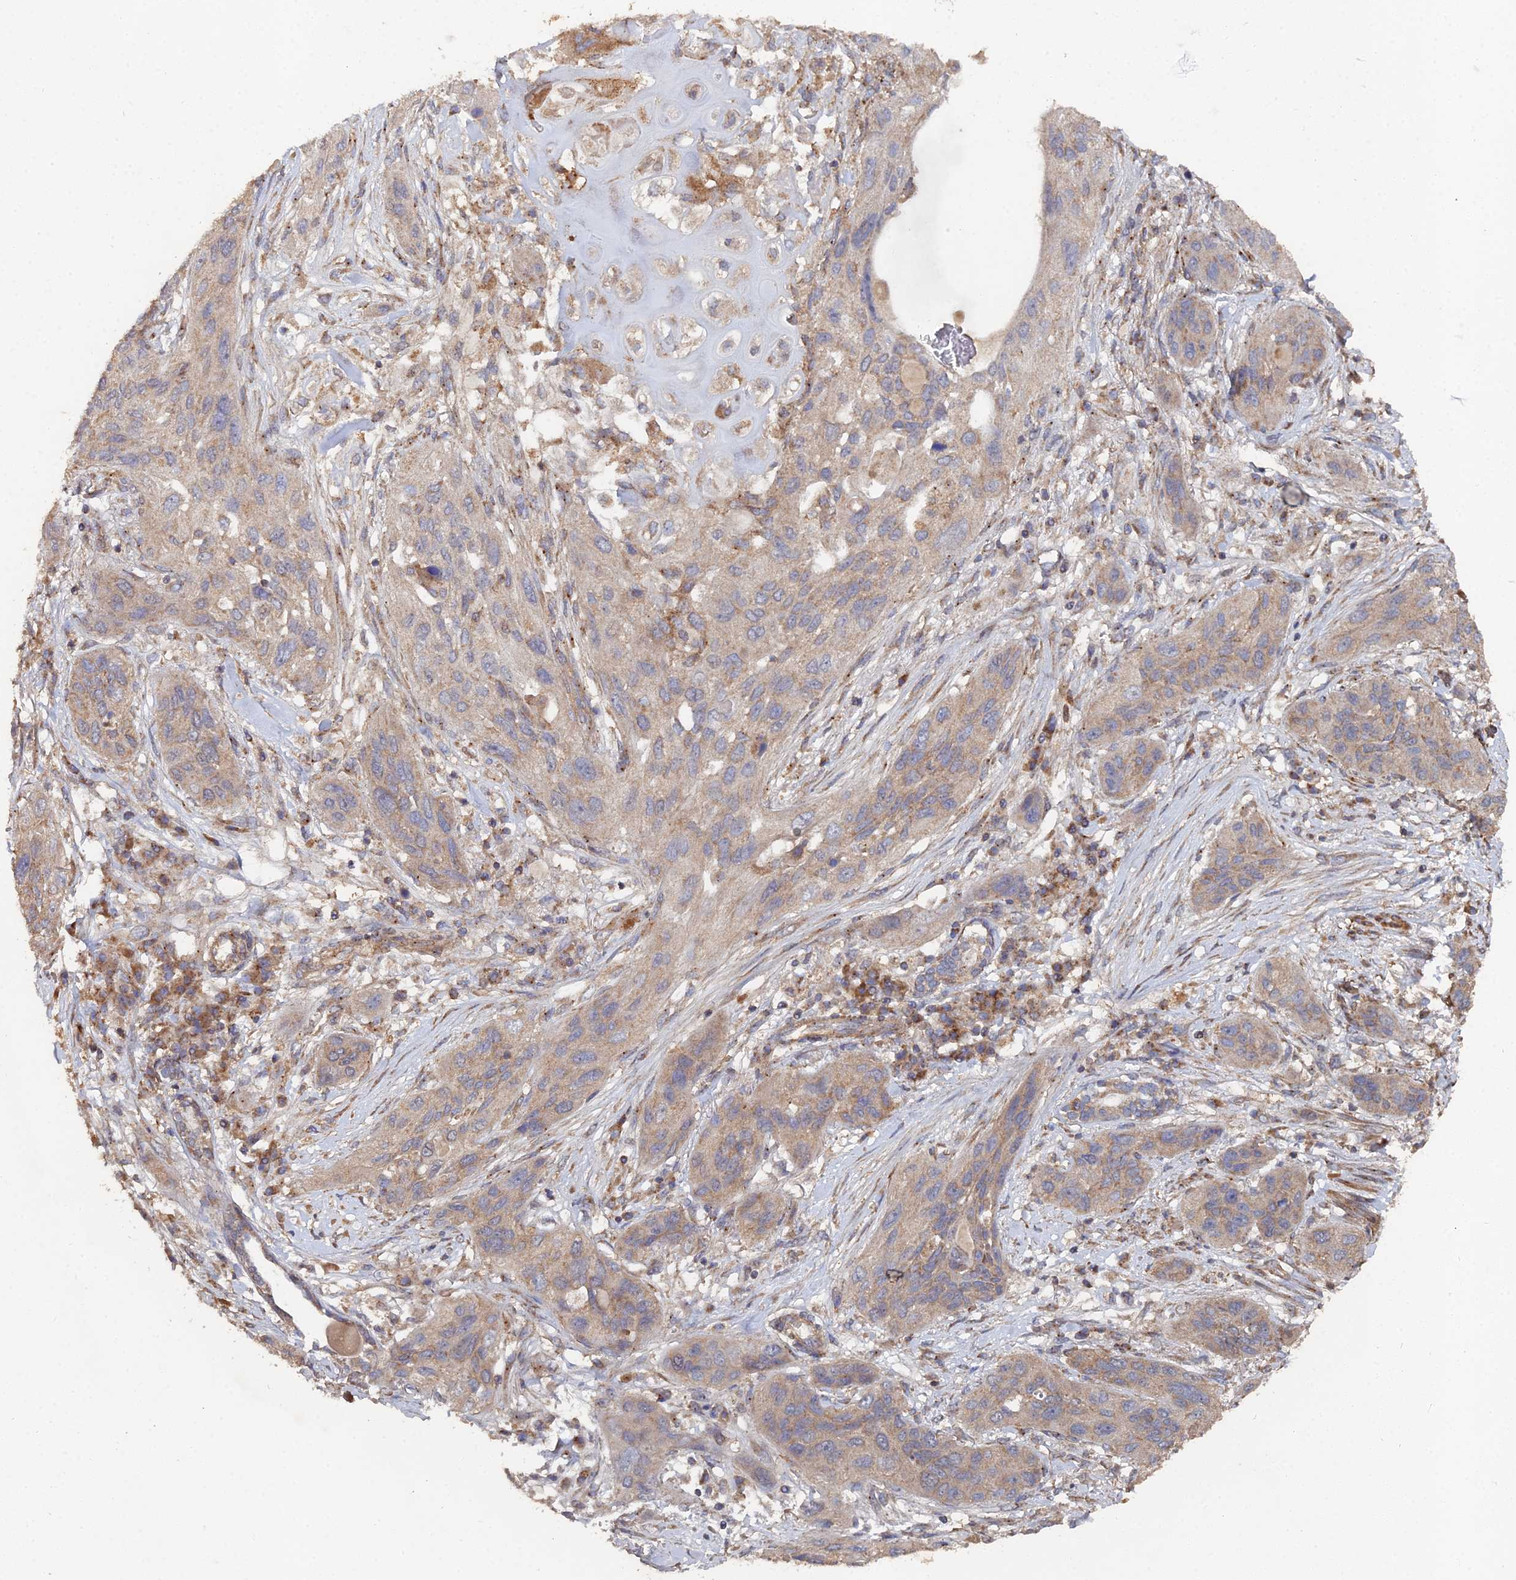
{"staining": {"intensity": "weak", "quantity": ">75%", "location": "cytoplasmic/membranous"}, "tissue": "lung cancer", "cell_type": "Tumor cells", "image_type": "cancer", "snomed": [{"axis": "morphology", "description": "Squamous cell carcinoma, NOS"}, {"axis": "topography", "description": "Lung"}], "caption": "This image reveals immunohistochemistry staining of lung cancer, with low weak cytoplasmic/membranous expression in approximately >75% of tumor cells.", "gene": "SPANXN4", "patient": {"sex": "female", "age": 70}}